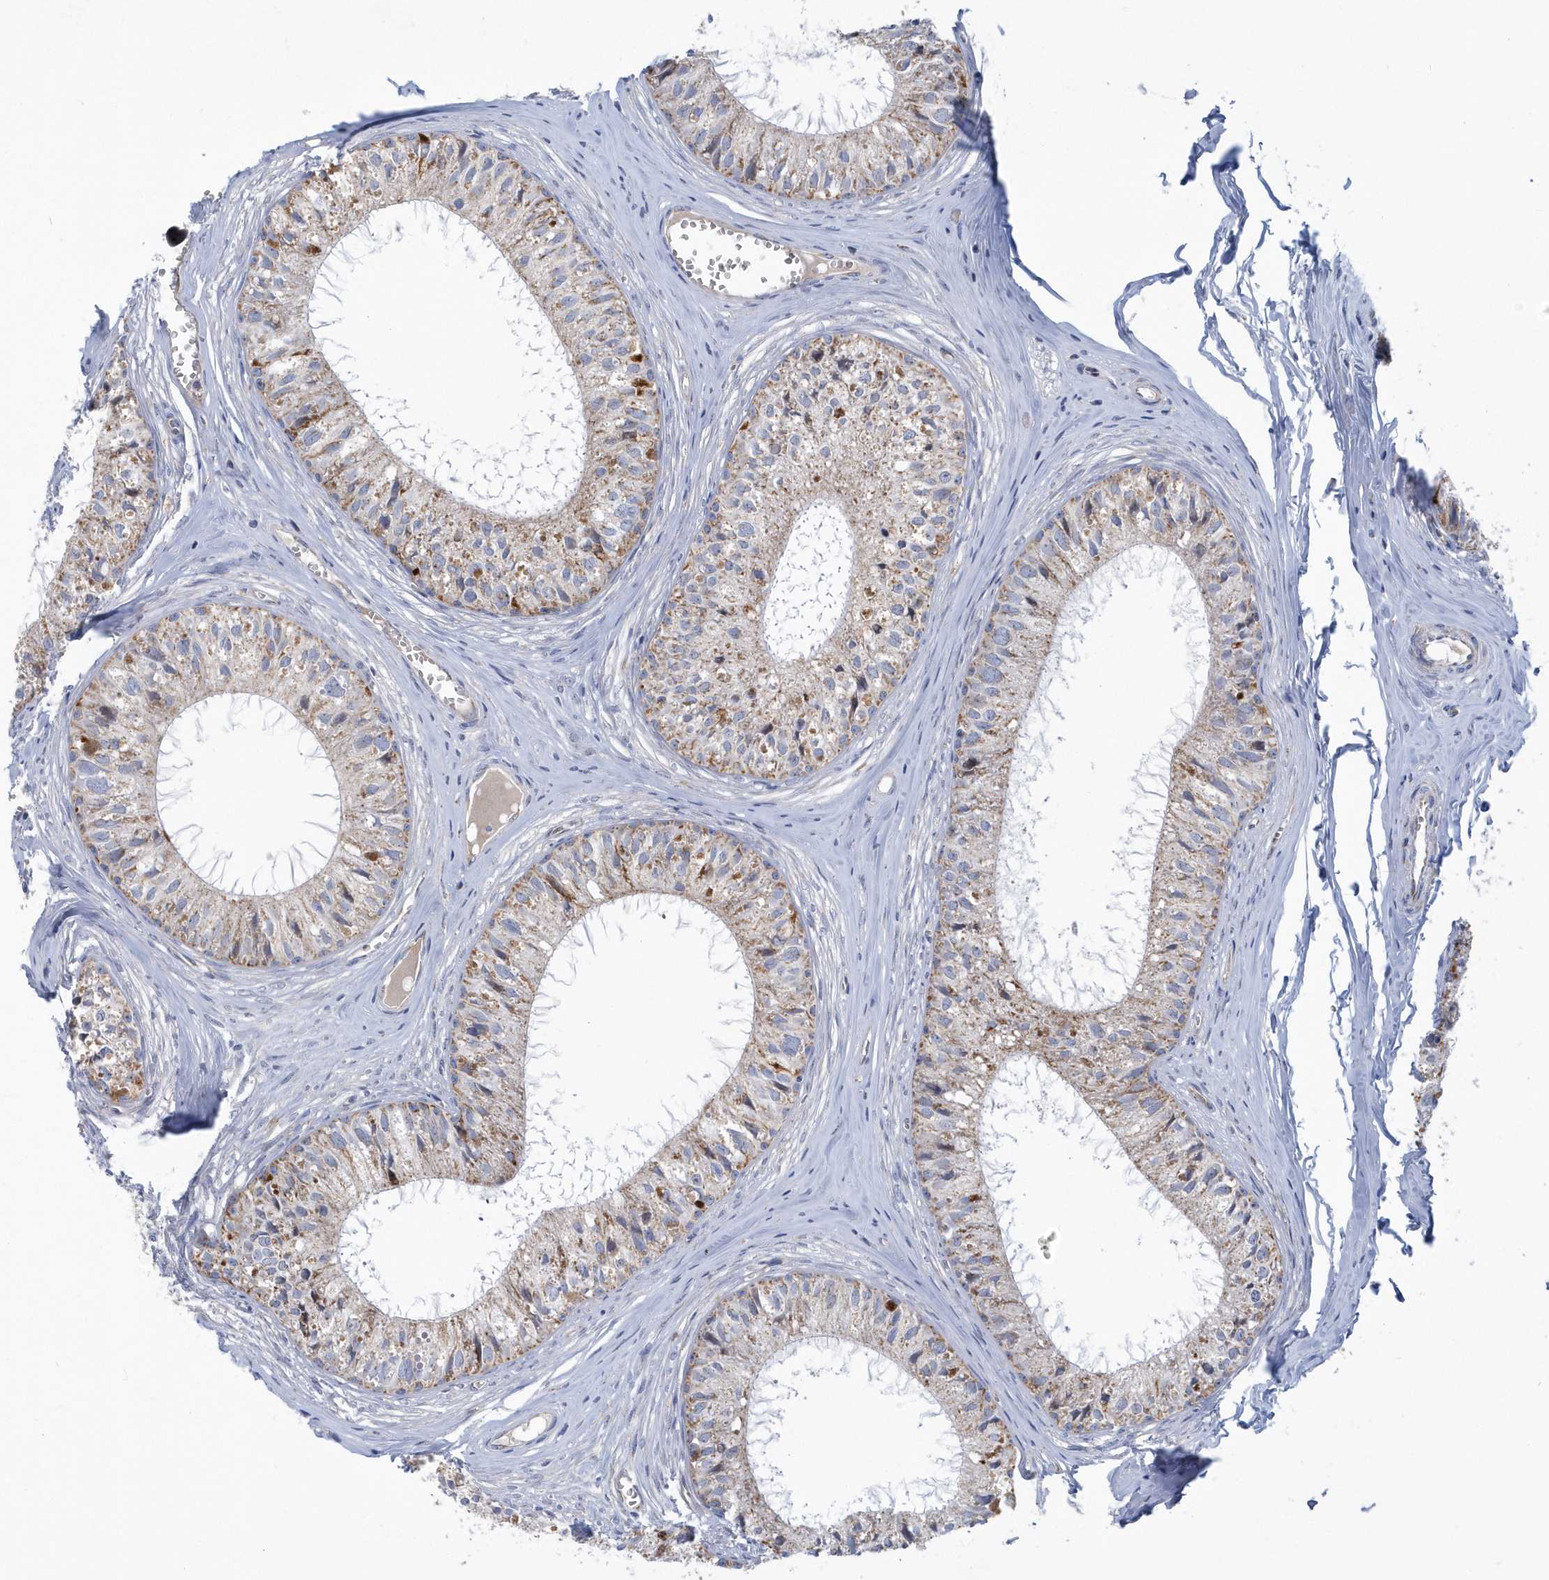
{"staining": {"intensity": "moderate", "quantity": "25%-75%", "location": "cytoplasmic/membranous"}, "tissue": "epididymis", "cell_type": "Glandular cells", "image_type": "normal", "snomed": [{"axis": "morphology", "description": "Normal tissue, NOS"}, {"axis": "topography", "description": "Epididymis"}], "caption": "Moderate cytoplasmic/membranous positivity for a protein is present in approximately 25%-75% of glandular cells of unremarkable epididymis using immunohistochemistry (IHC).", "gene": "VWA5B2", "patient": {"sex": "male", "age": 36}}